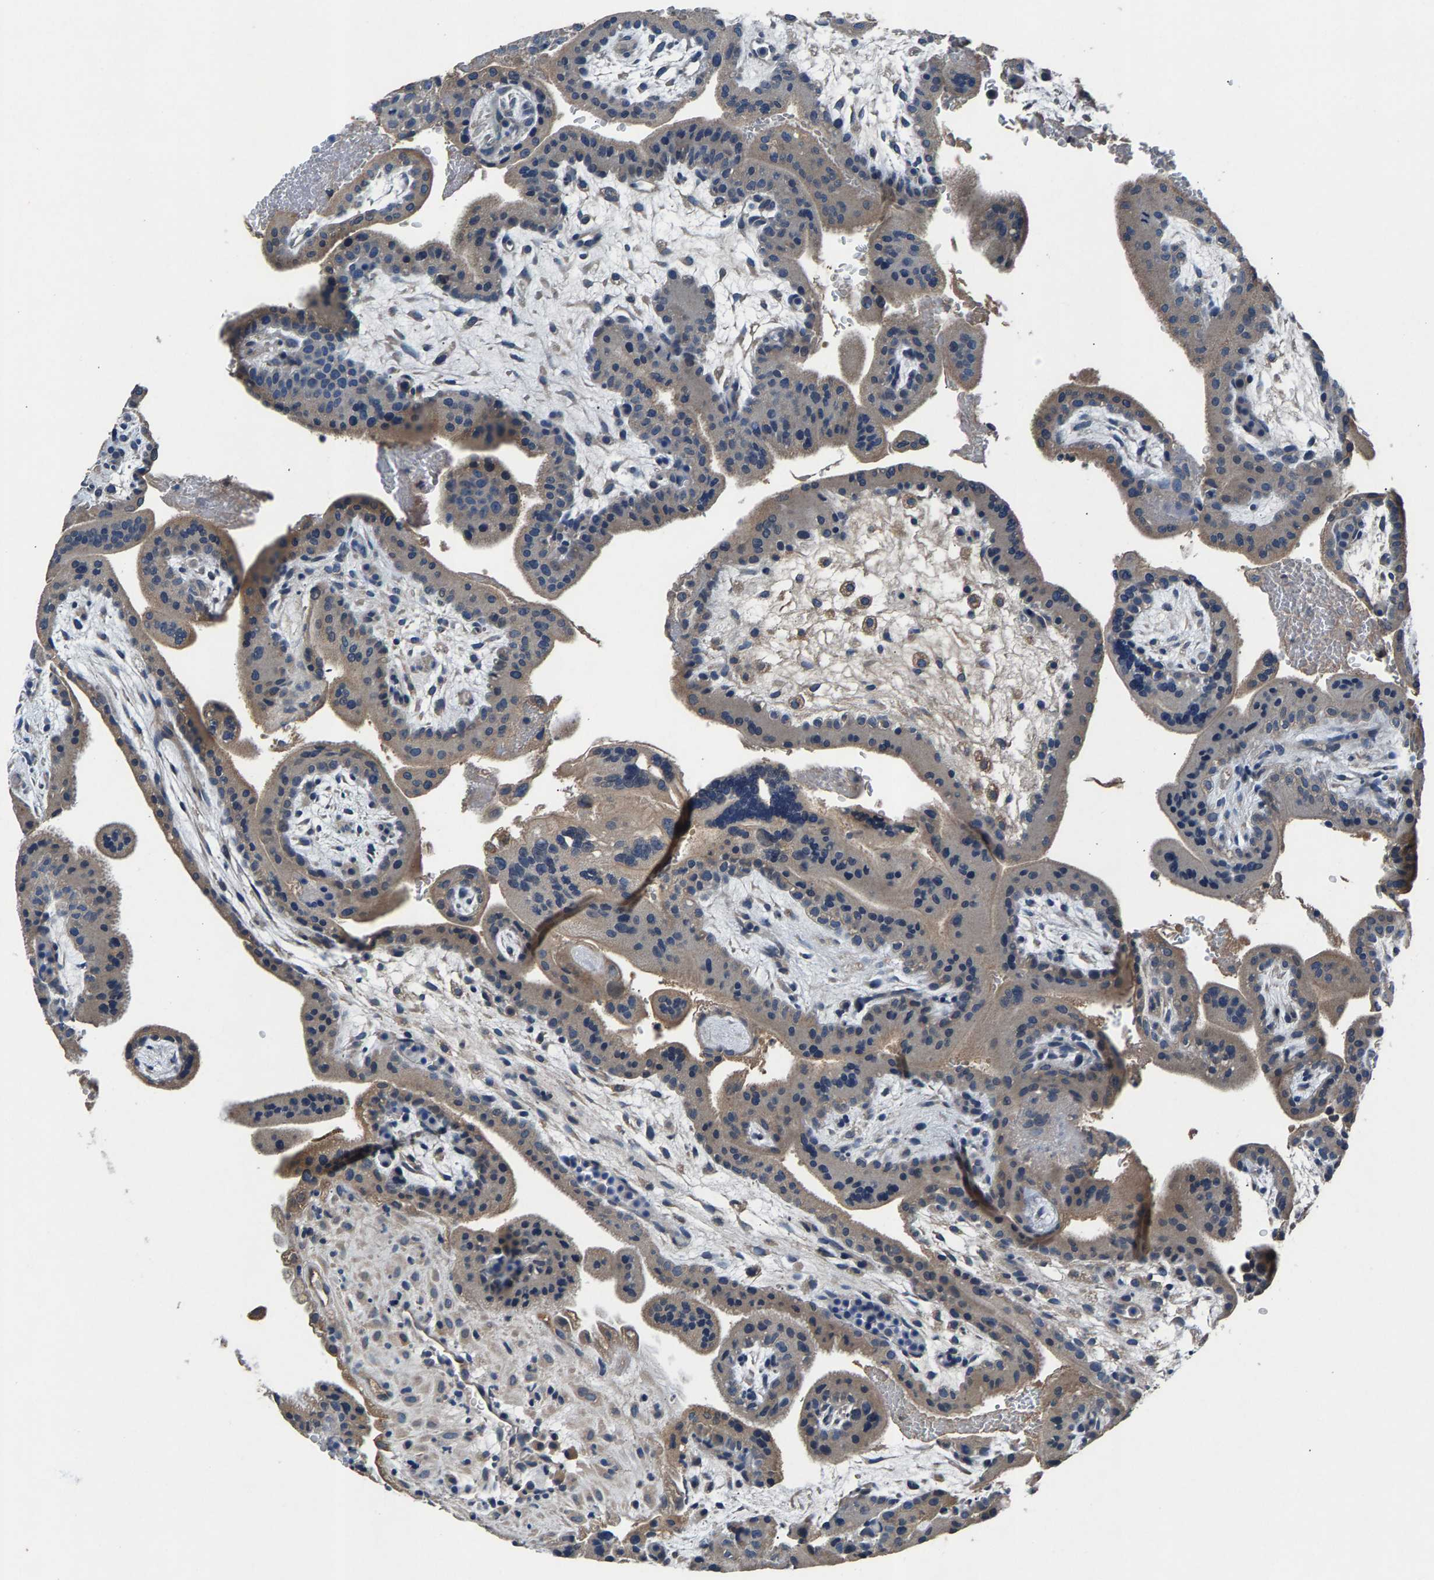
{"staining": {"intensity": "moderate", "quantity": ">75%", "location": "cytoplasmic/membranous"}, "tissue": "placenta", "cell_type": "Decidual cells", "image_type": "normal", "snomed": [{"axis": "morphology", "description": "Normal tissue, NOS"}, {"axis": "topography", "description": "Placenta"}], "caption": "Immunohistochemical staining of unremarkable human placenta exhibits moderate cytoplasmic/membranous protein expression in approximately >75% of decidual cells.", "gene": "PRXL2C", "patient": {"sex": "female", "age": 35}}